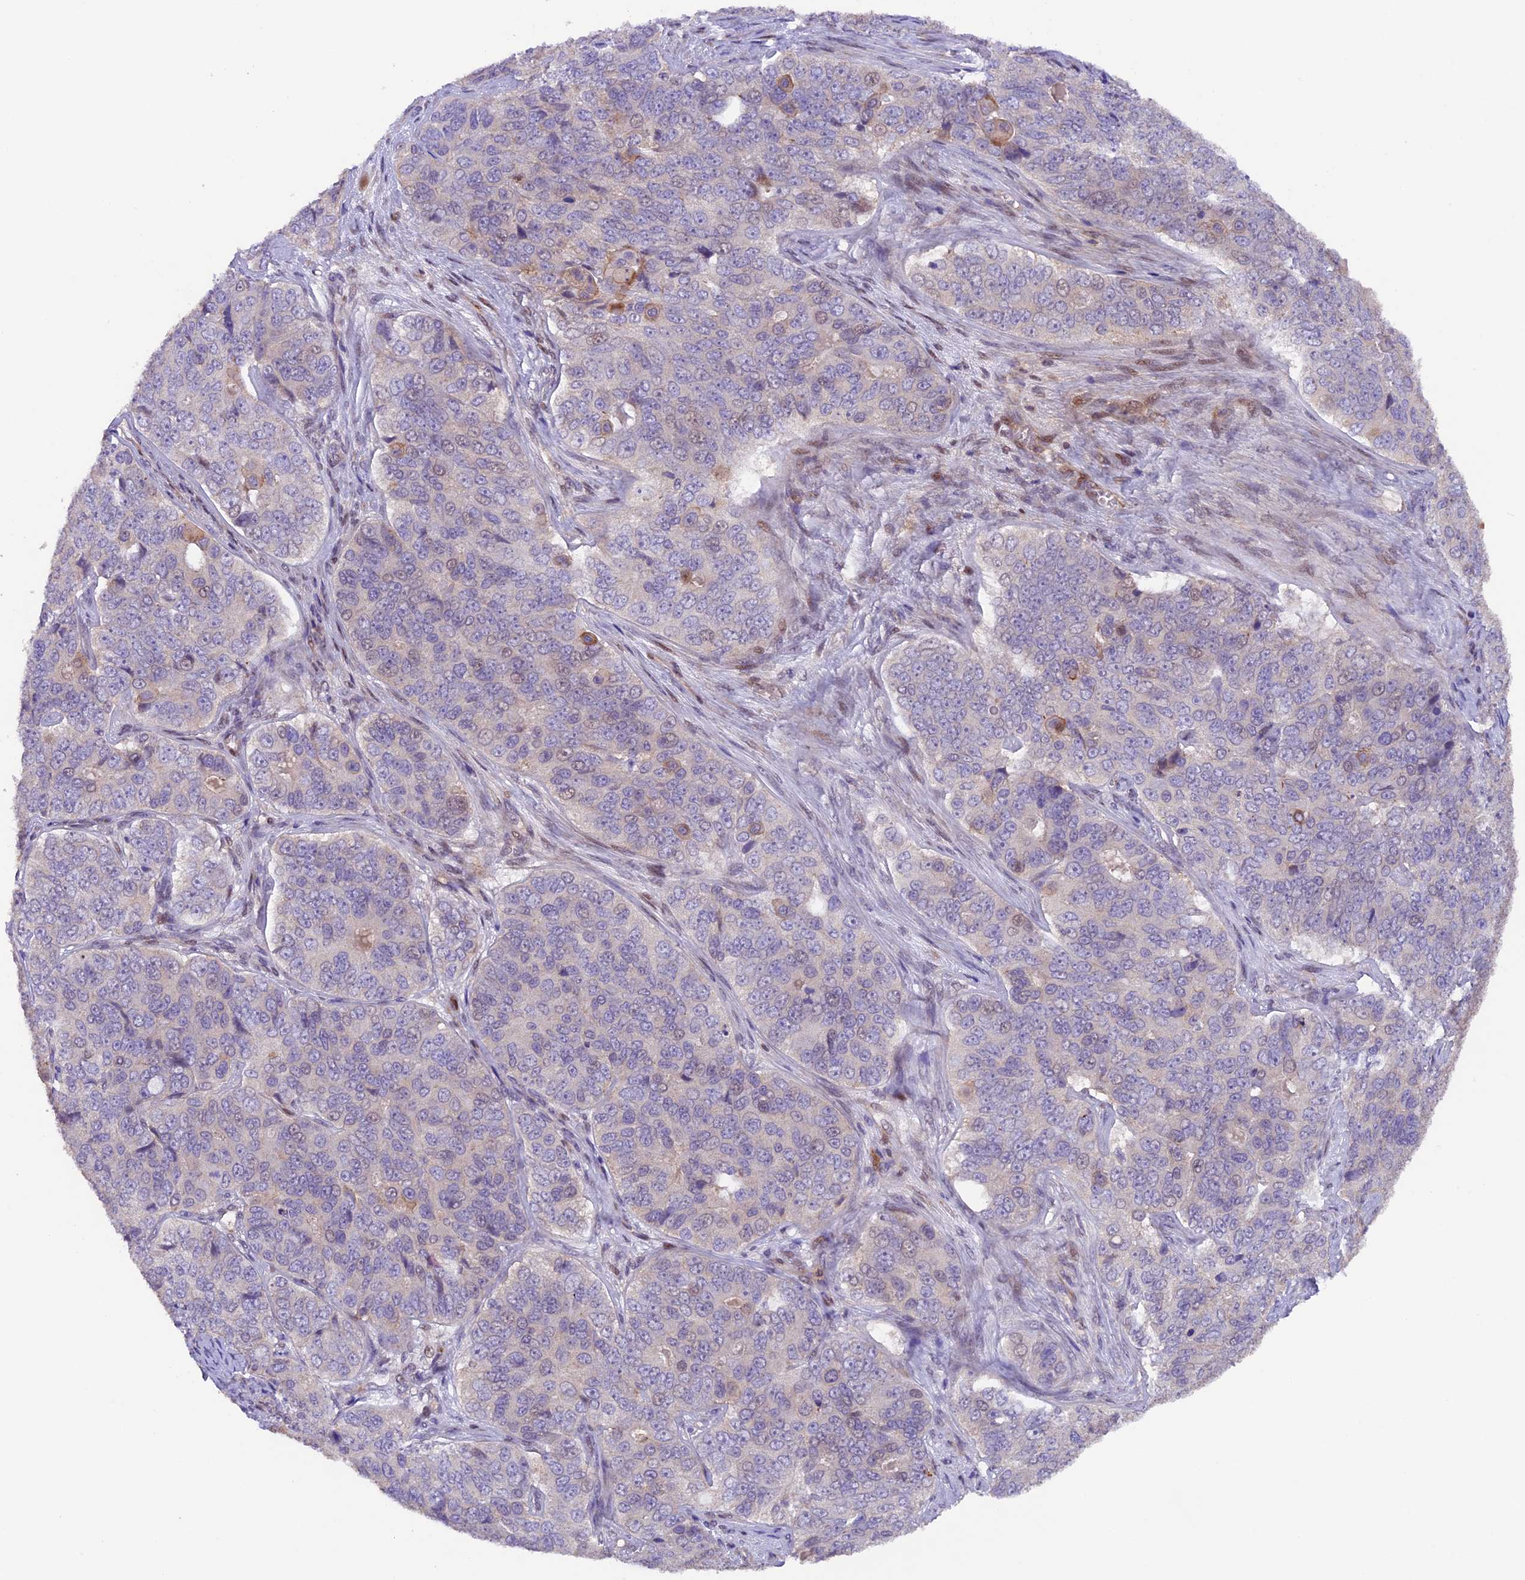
{"staining": {"intensity": "weak", "quantity": "<25%", "location": "nuclear"}, "tissue": "ovarian cancer", "cell_type": "Tumor cells", "image_type": "cancer", "snomed": [{"axis": "morphology", "description": "Carcinoma, endometroid"}, {"axis": "topography", "description": "Ovary"}], "caption": "Endometroid carcinoma (ovarian) stained for a protein using IHC demonstrates no expression tumor cells.", "gene": "NCK2", "patient": {"sex": "female", "age": 51}}